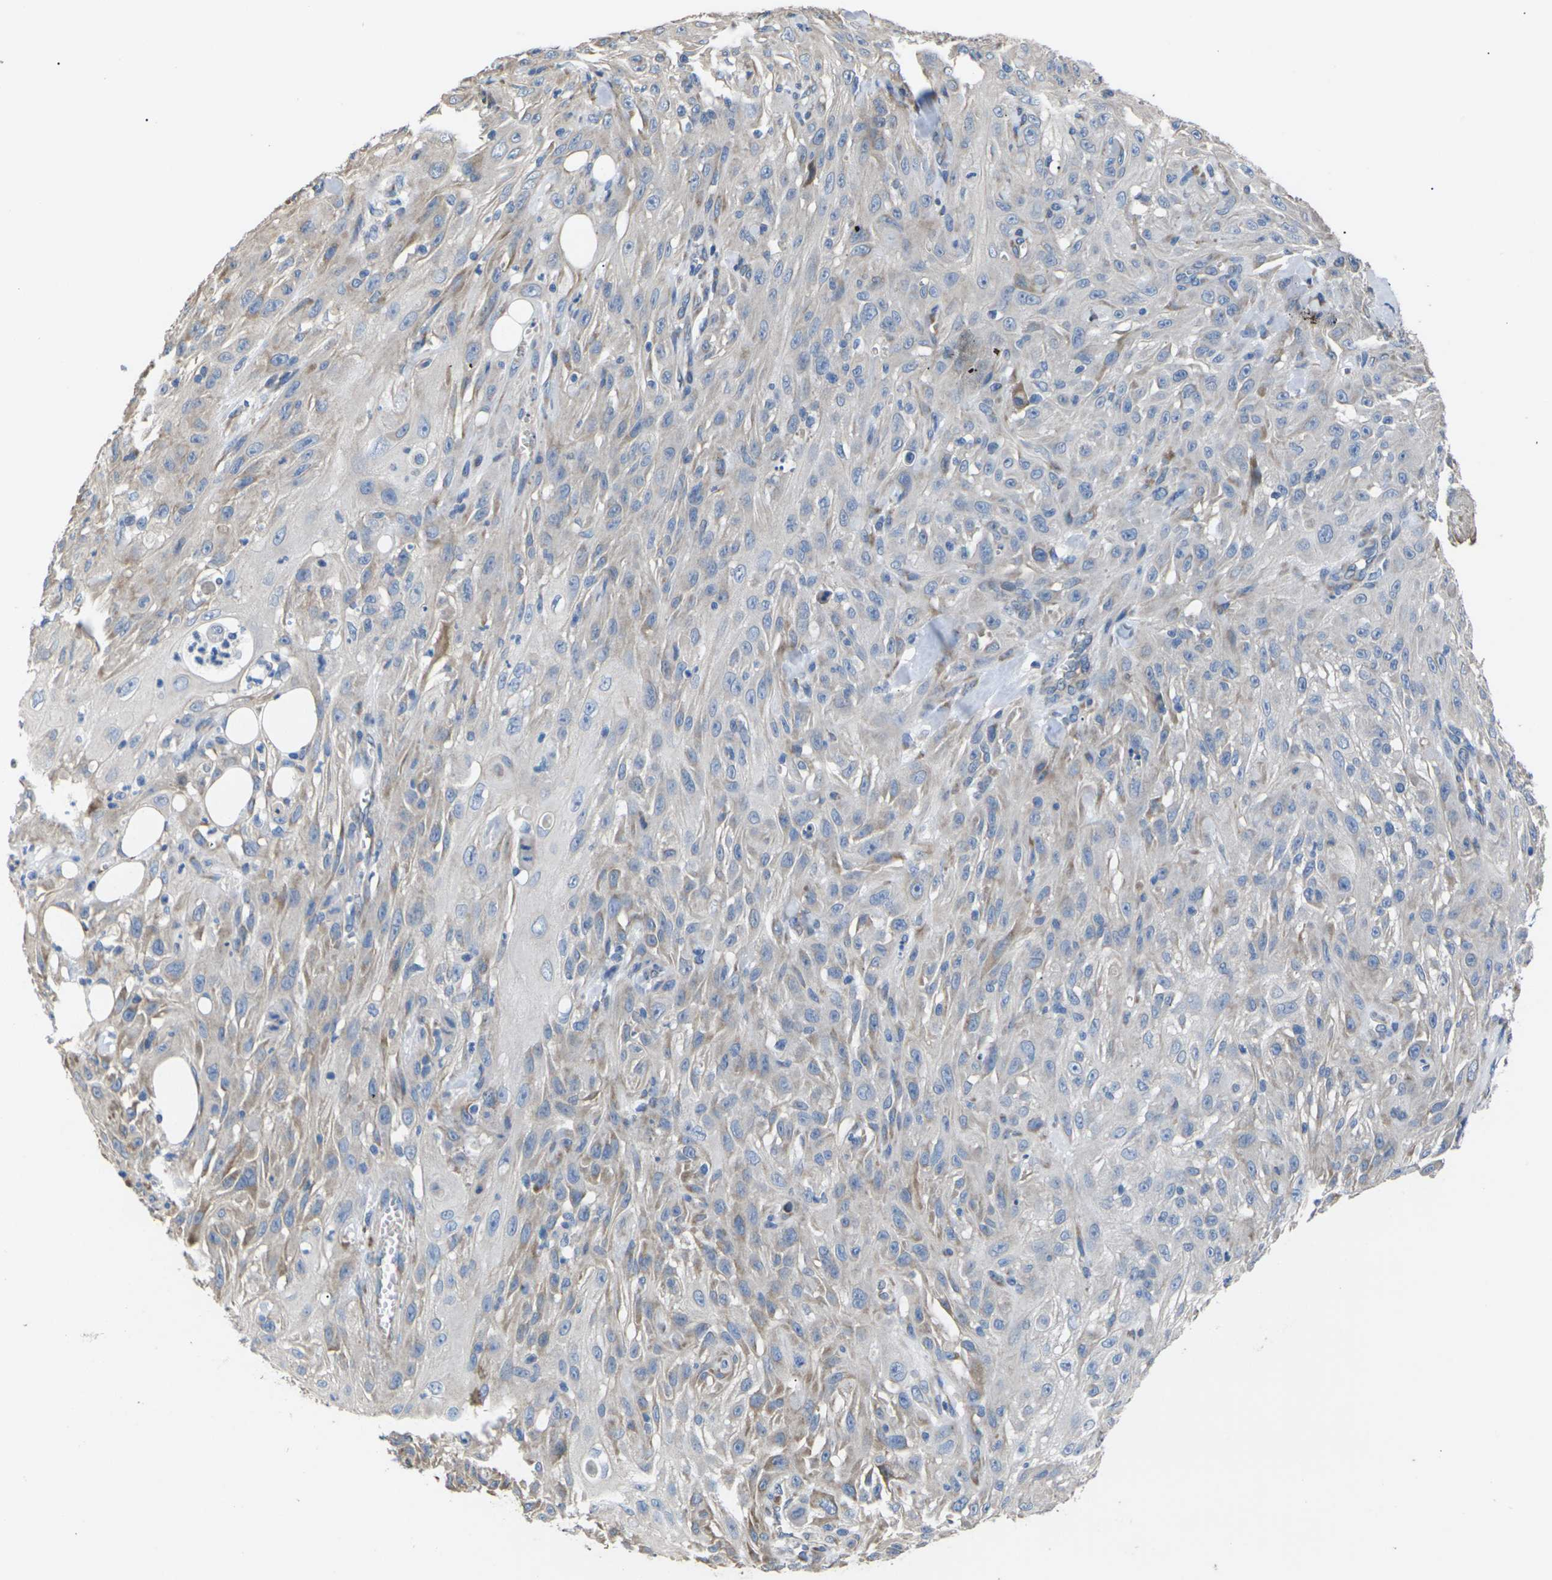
{"staining": {"intensity": "moderate", "quantity": "<25%", "location": "cytoplasmic/membranous"}, "tissue": "skin cancer", "cell_type": "Tumor cells", "image_type": "cancer", "snomed": [{"axis": "morphology", "description": "Squamous cell carcinoma, NOS"}, {"axis": "topography", "description": "Skin"}], "caption": "Human skin squamous cell carcinoma stained for a protein (brown) displays moderate cytoplasmic/membranous positive staining in approximately <25% of tumor cells.", "gene": "KLHDC8B", "patient": {"sex": "male", "age": 75}}